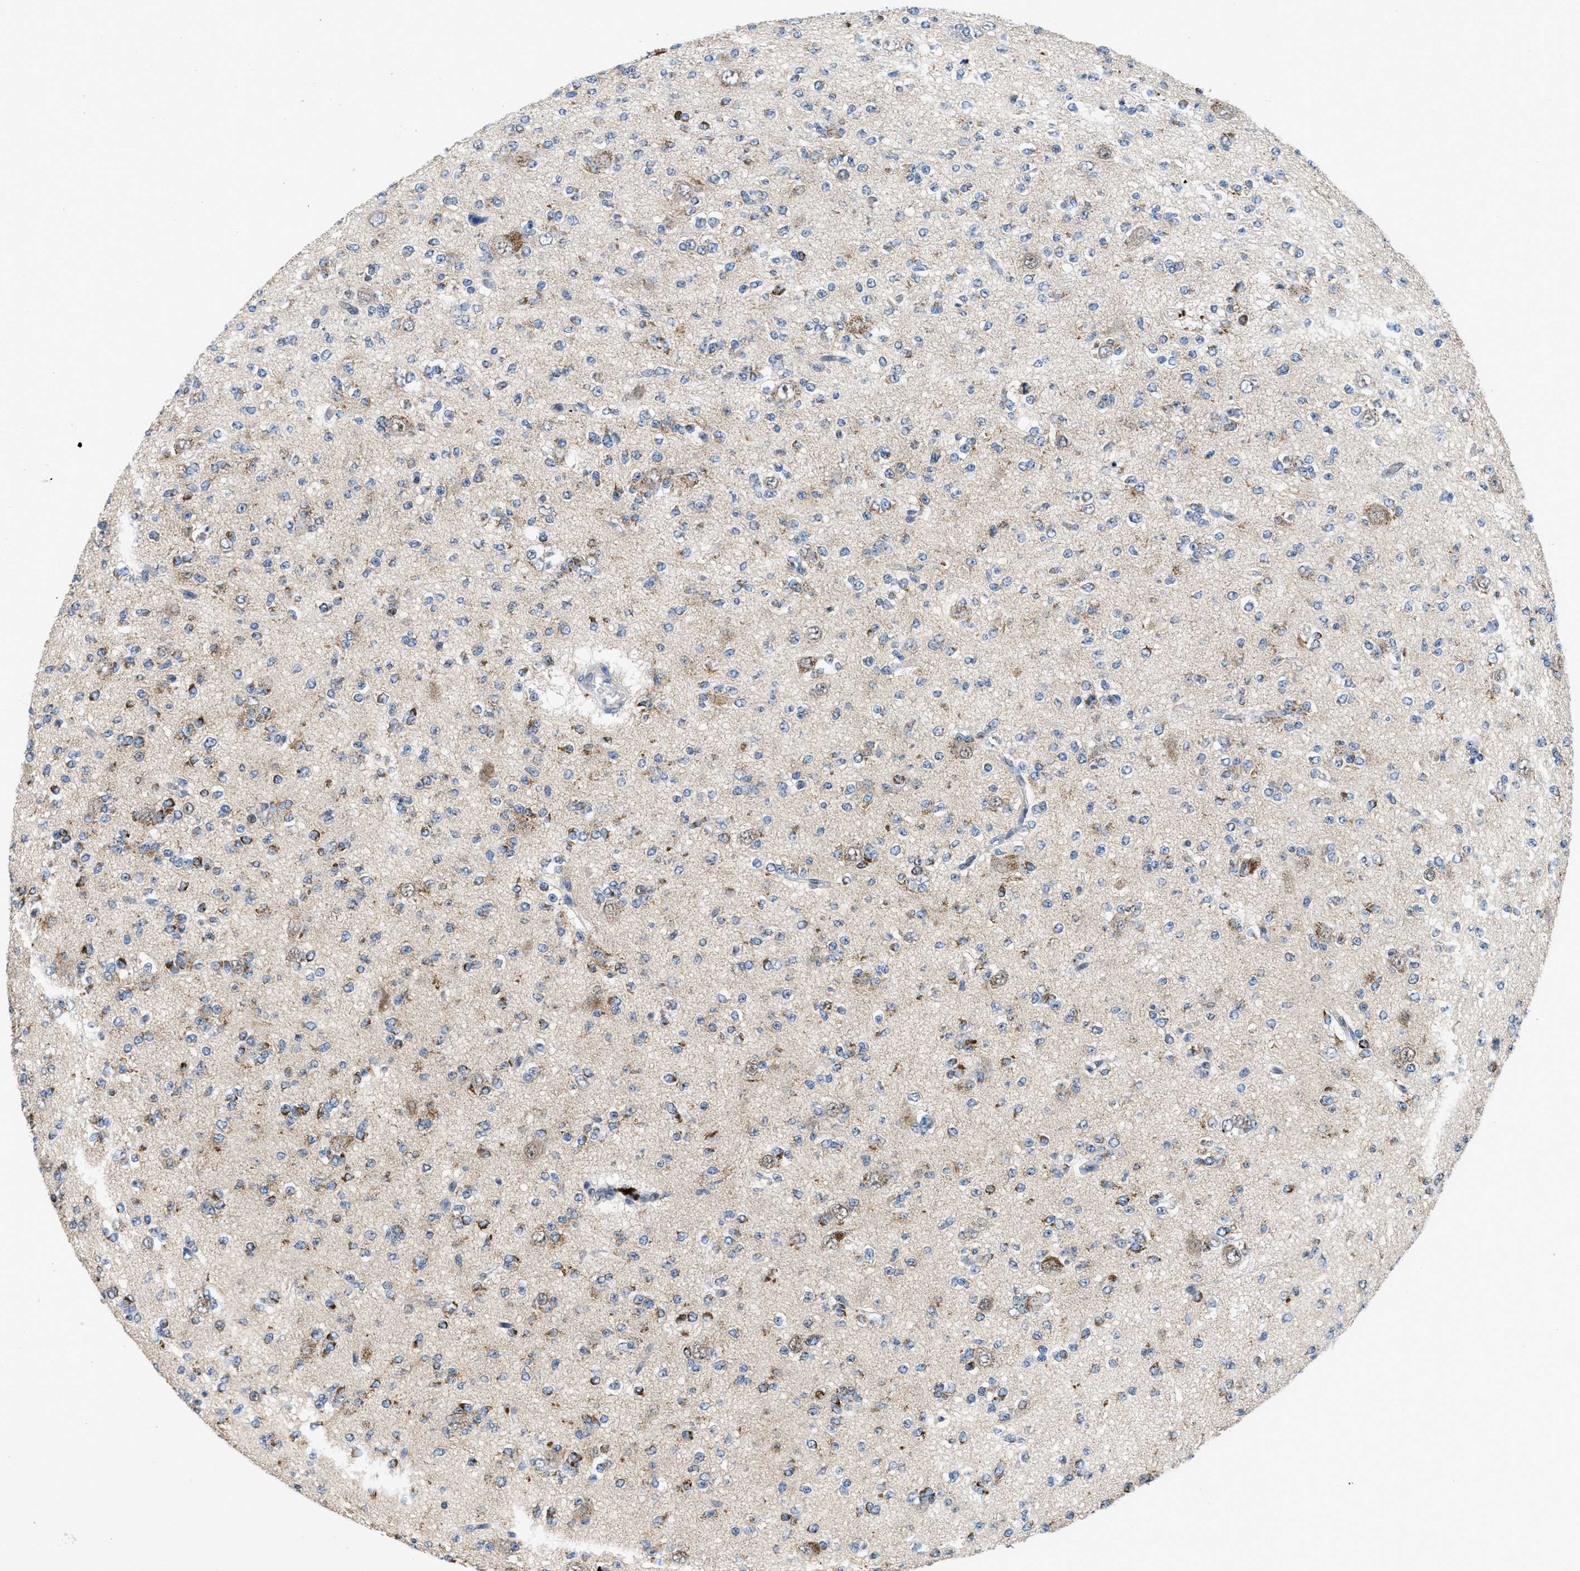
{"staining": {"intensity": "moderate", "quantity": "<25%", "location": "cytoplasmic/membranous"}, "tissue": "glioma", "cell_type": "Tumor cells", "image_type": "cancer", "snomed": [{"axis": "morphology", "description": "Glioma, malignant, Low grade"}, {"axis": "topography", "description": "Brain"}], "caption": "Brown immunohistochemical staining in human low-grade glioma (malignant) demonstrates moderate cytoplasmic/membranous expression in approximately <25% of tumor cells.", "gene": "PNKD", "patient": {"sex": "male", "age": 38}}